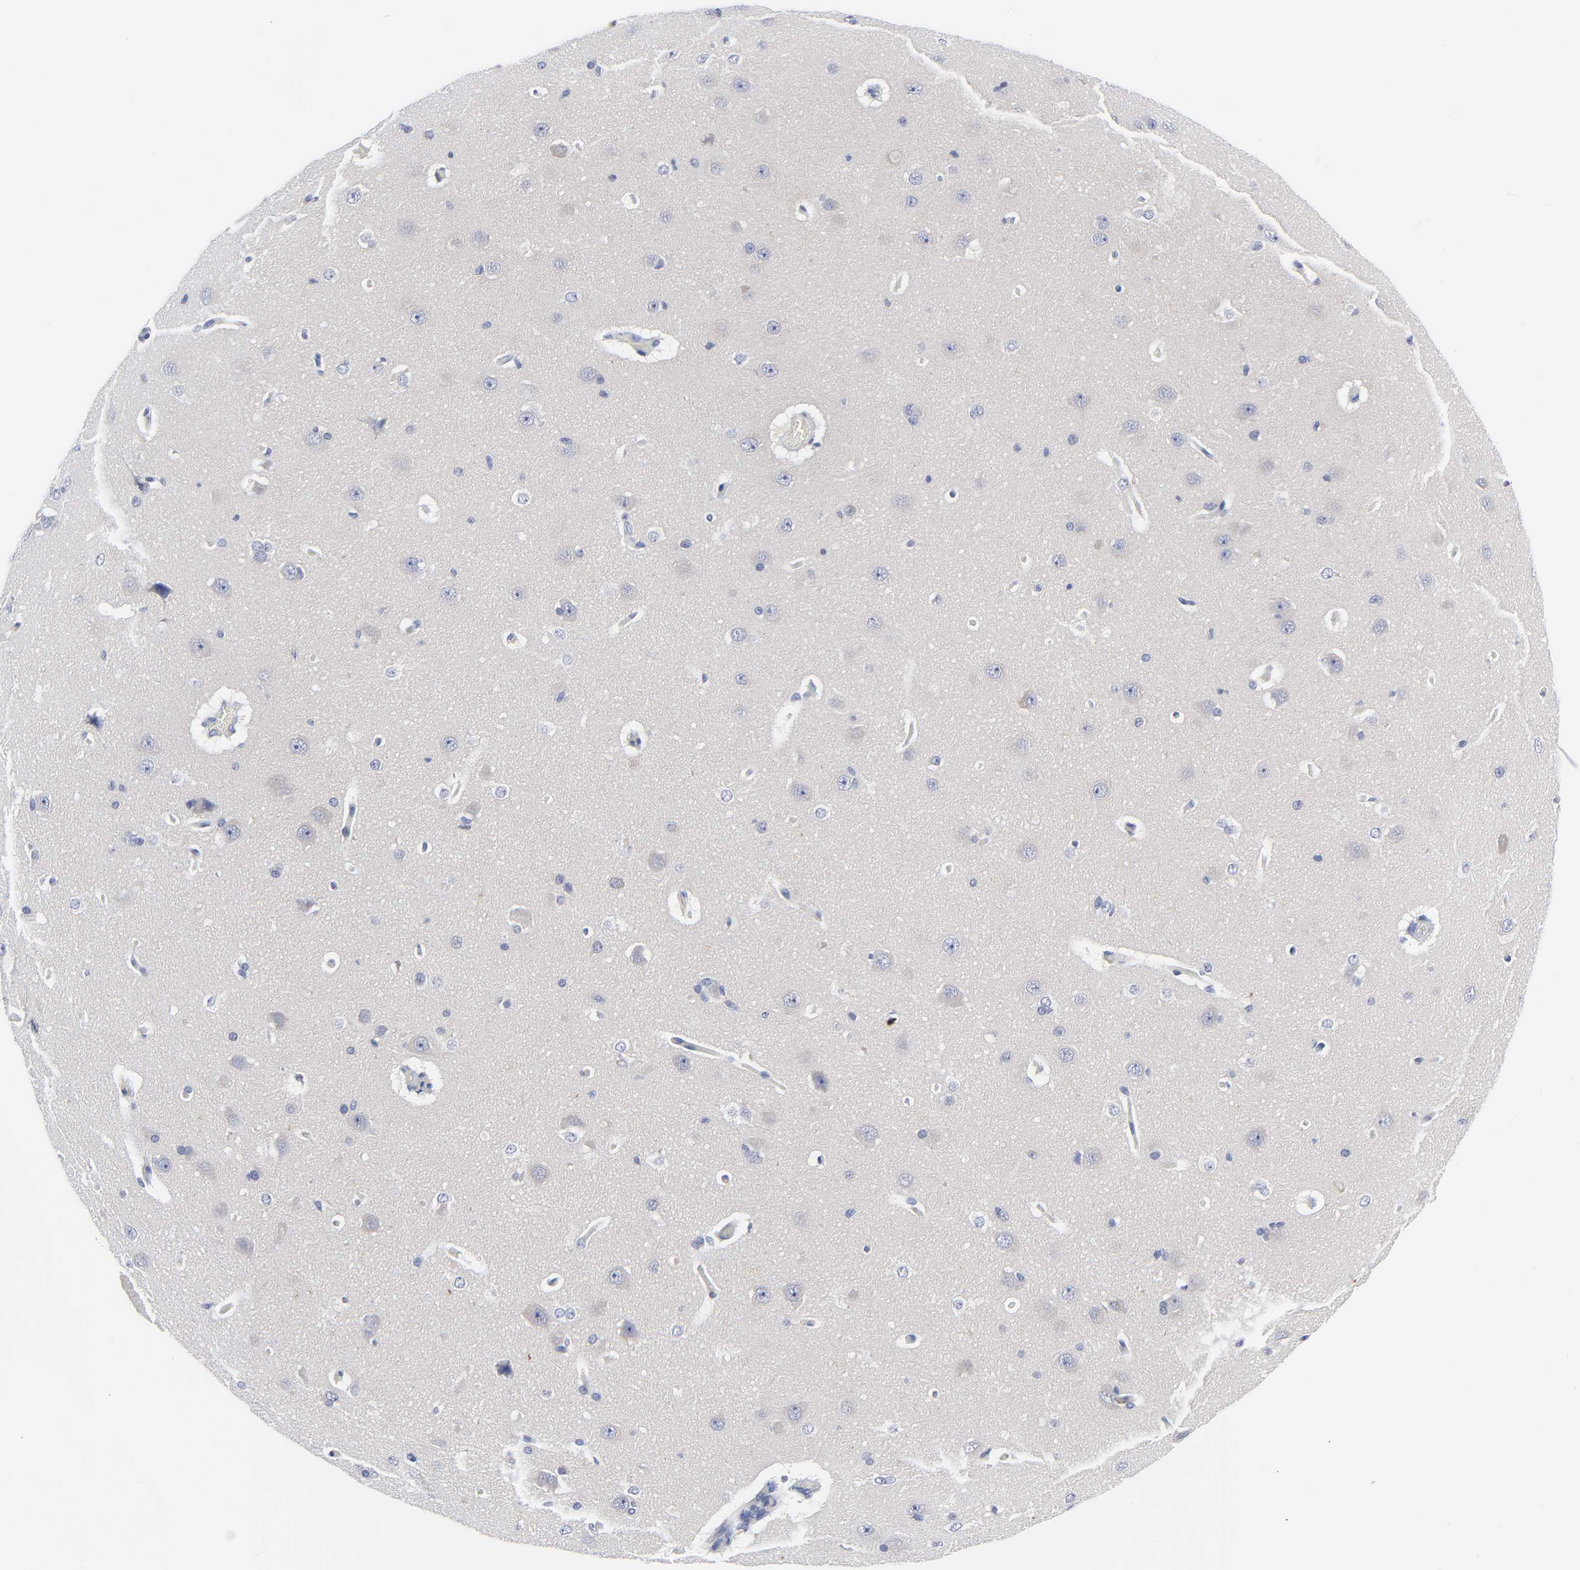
{"staining": {"intensity": "negative", "quantity": "none", "location": "none"}, "tissue": "cerebral cortex", "cell_type": "Endothelial cells", "image_type": "normal", "snomed": [{"axis": "morphology", "description": "Normal tissue, NOS"}, {"axis": "topography", "description": "Cerebral cortex"}], "caption": "This is an IHC micrograph of unremarkable human cerebral cortex. There is no expression in endothelial cells.", "gene": "CLEC4G", "patient": {"sex": "female", "age": 45}}